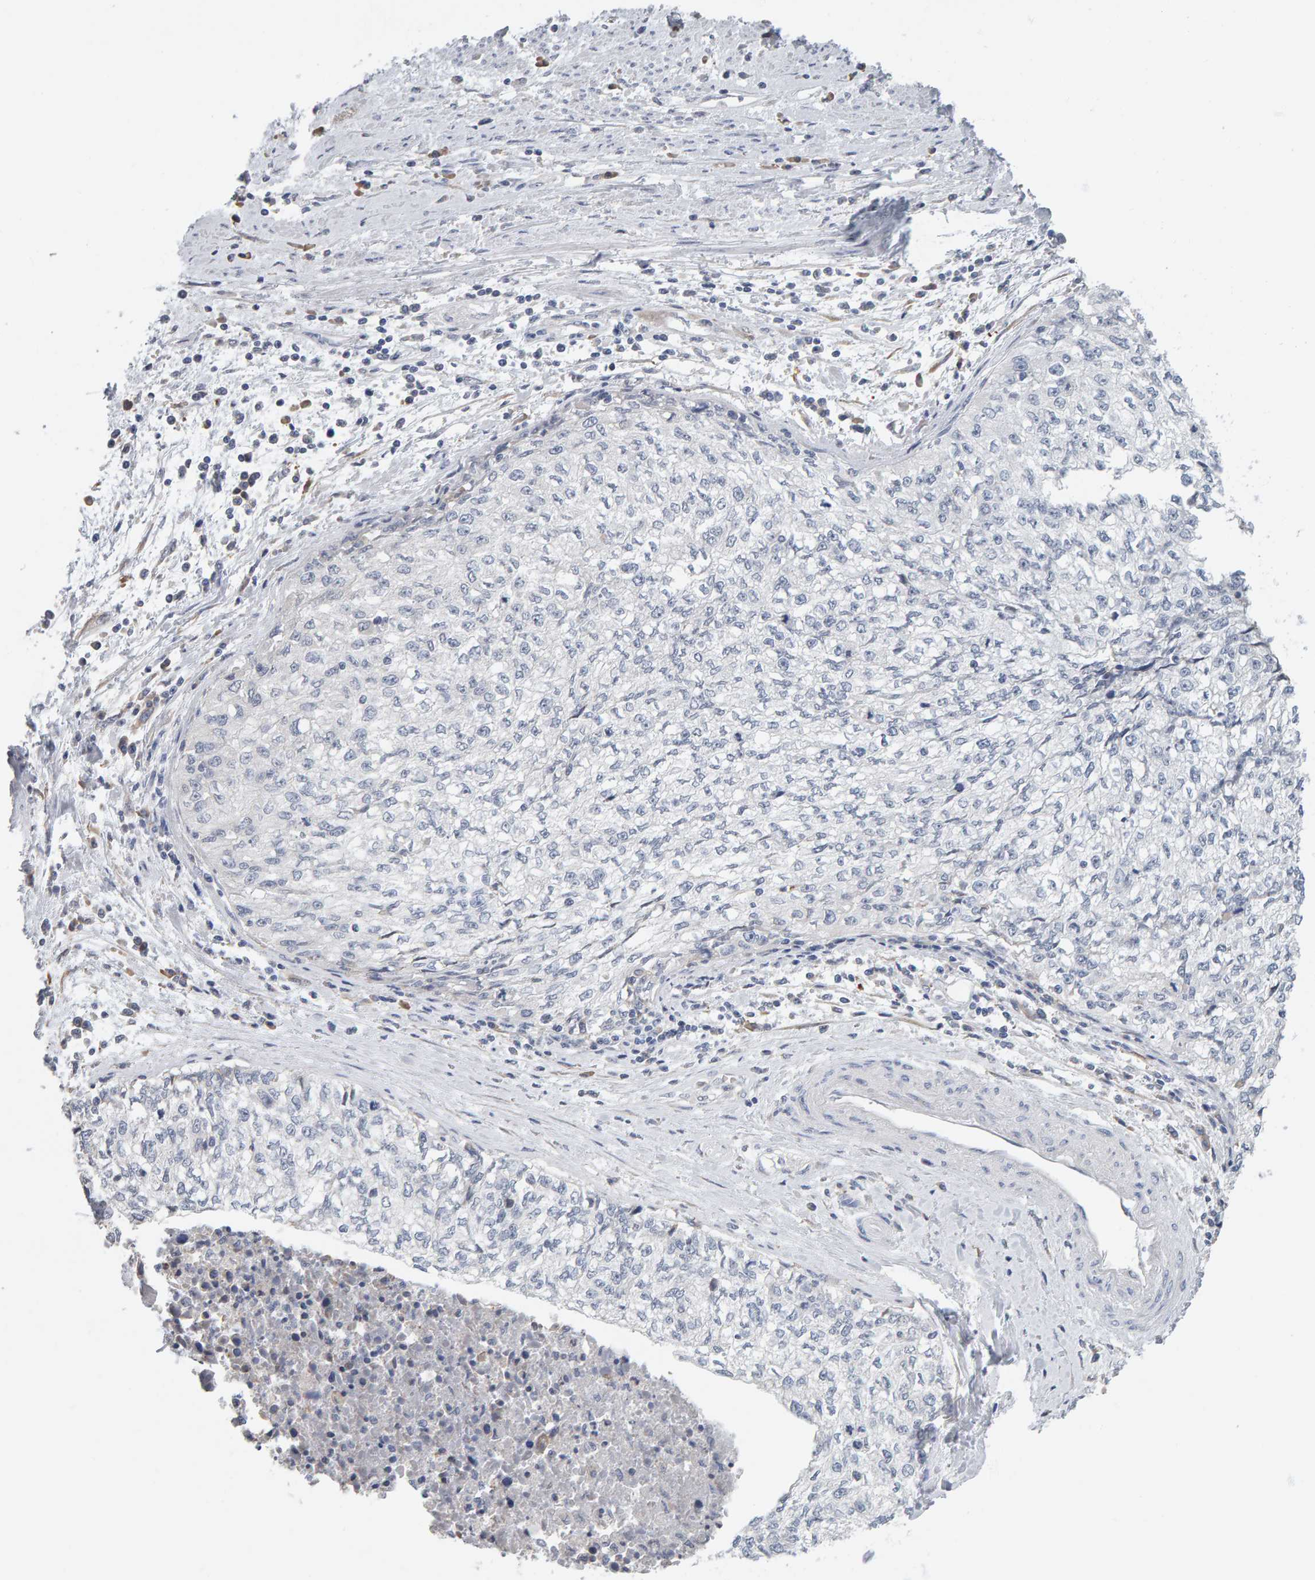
{"staining": {"intensity": "negative", "quantity": "none", "location": "none"}, "tissue": "cervical cancer", "cell_type": "Tumor cells", "image_type": "cancer", "snomed": [{"axis": "morphology", "description": "Squamous cell carcinoma, NOS"}, {"axis": "topography", "description": "Cervix"}], "caption": "Cervical cancer was stained to show a protein in brown. There is no significant positivity in tumor cells.", "gene": "ADHFE1", "patient": {"sex": "female", "age": 57}}